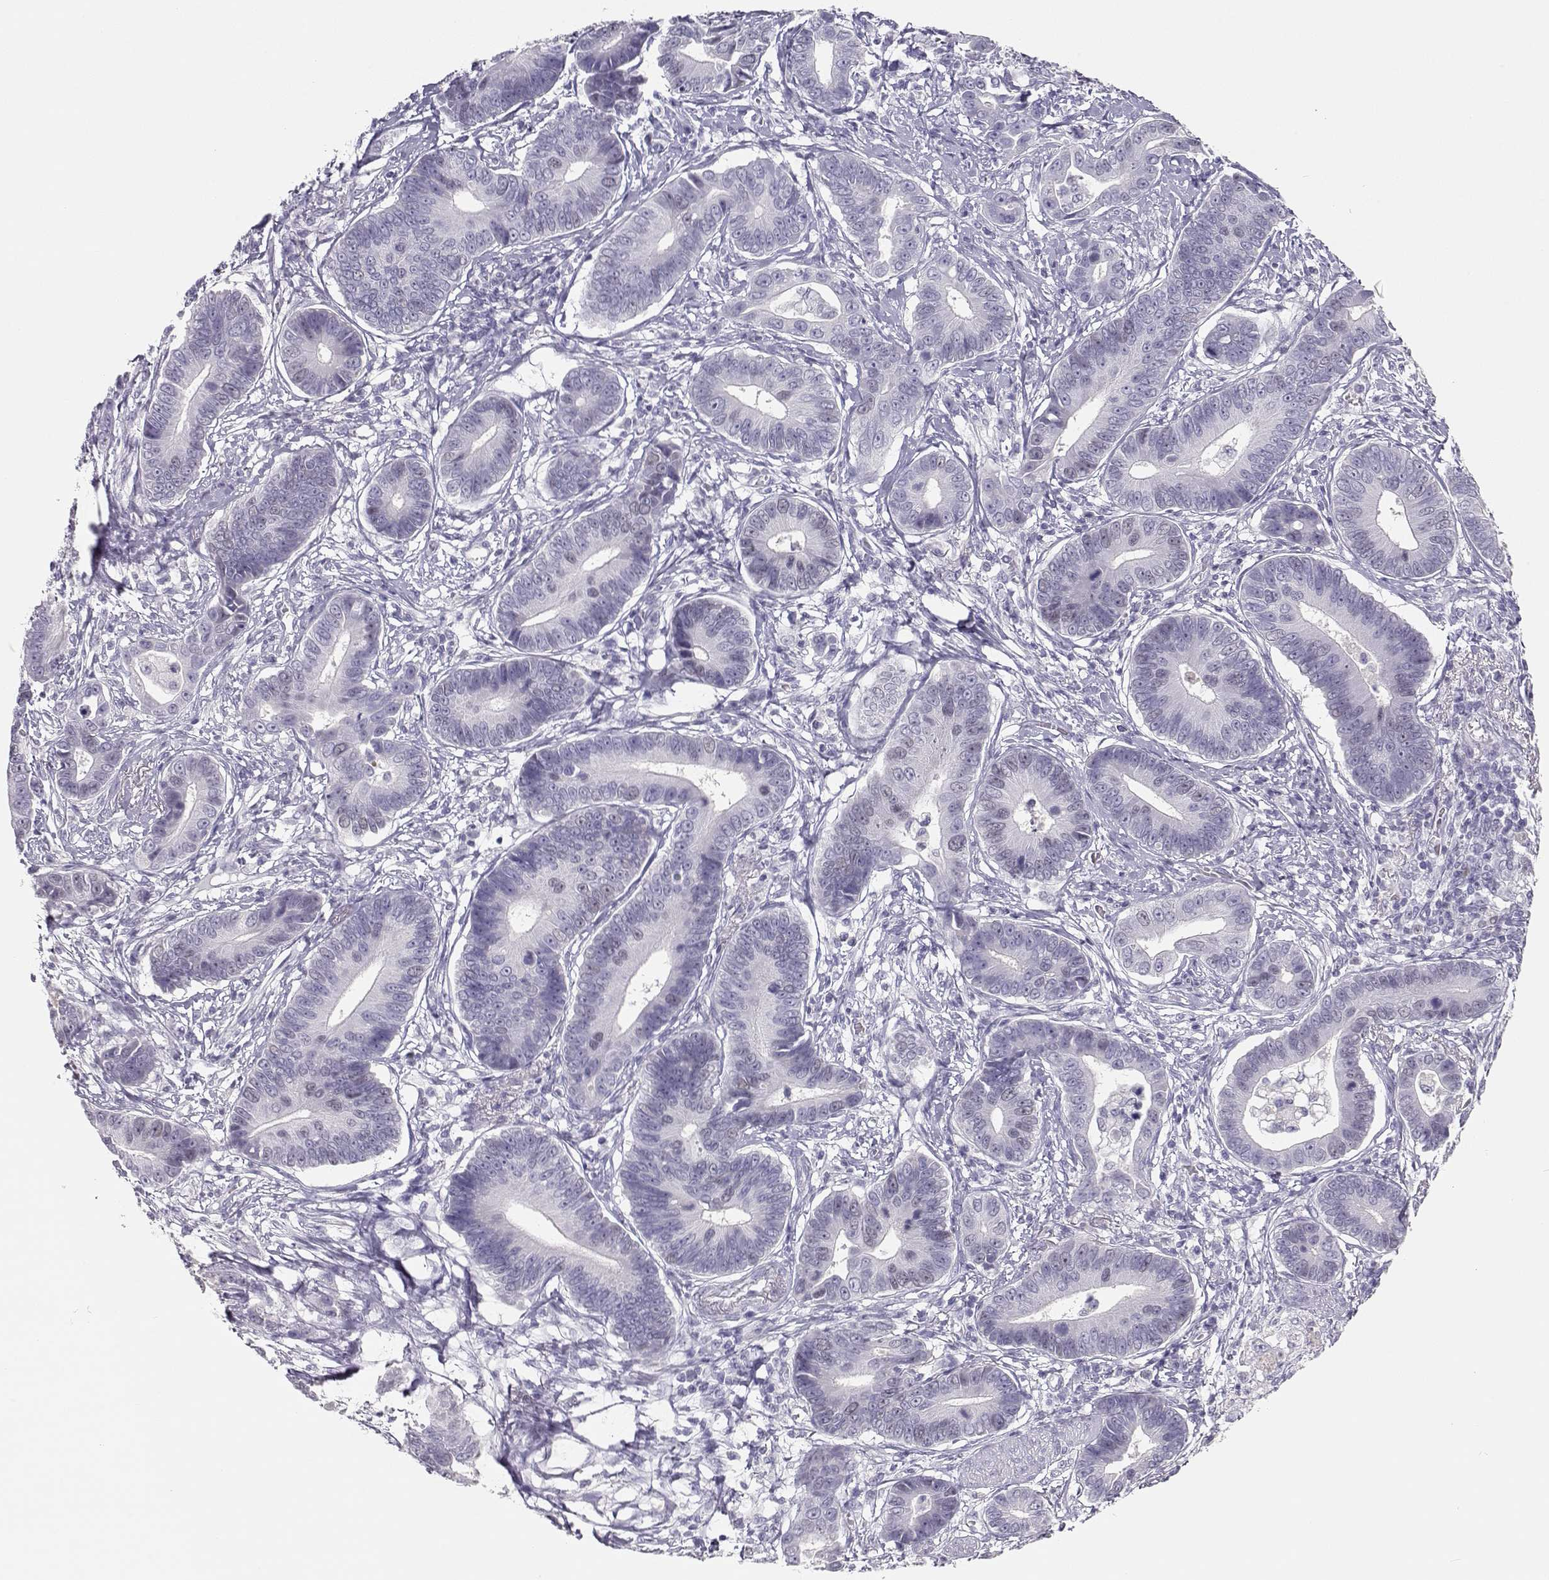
{"staining": {"intensity": "weak", "quantity": "<25%", "location": "nuclear"}, "tissue": "stomach cancer", "cell_type": "Tumor cells", "image_type": "cancer", "snomed": [{"axis": "morphology", "description": "Adenocarcinoma, NOS"}, {"axis": "topography", "description": "Stomach"}], "caption": "A high-resolution photomicrograph shows immunohistochemistry (IHC) staining of stomach cancer, which shows no significant positivity in tumor cells.", "gene": "OPN5", "patient": {"sex": "male", "age": 84}}